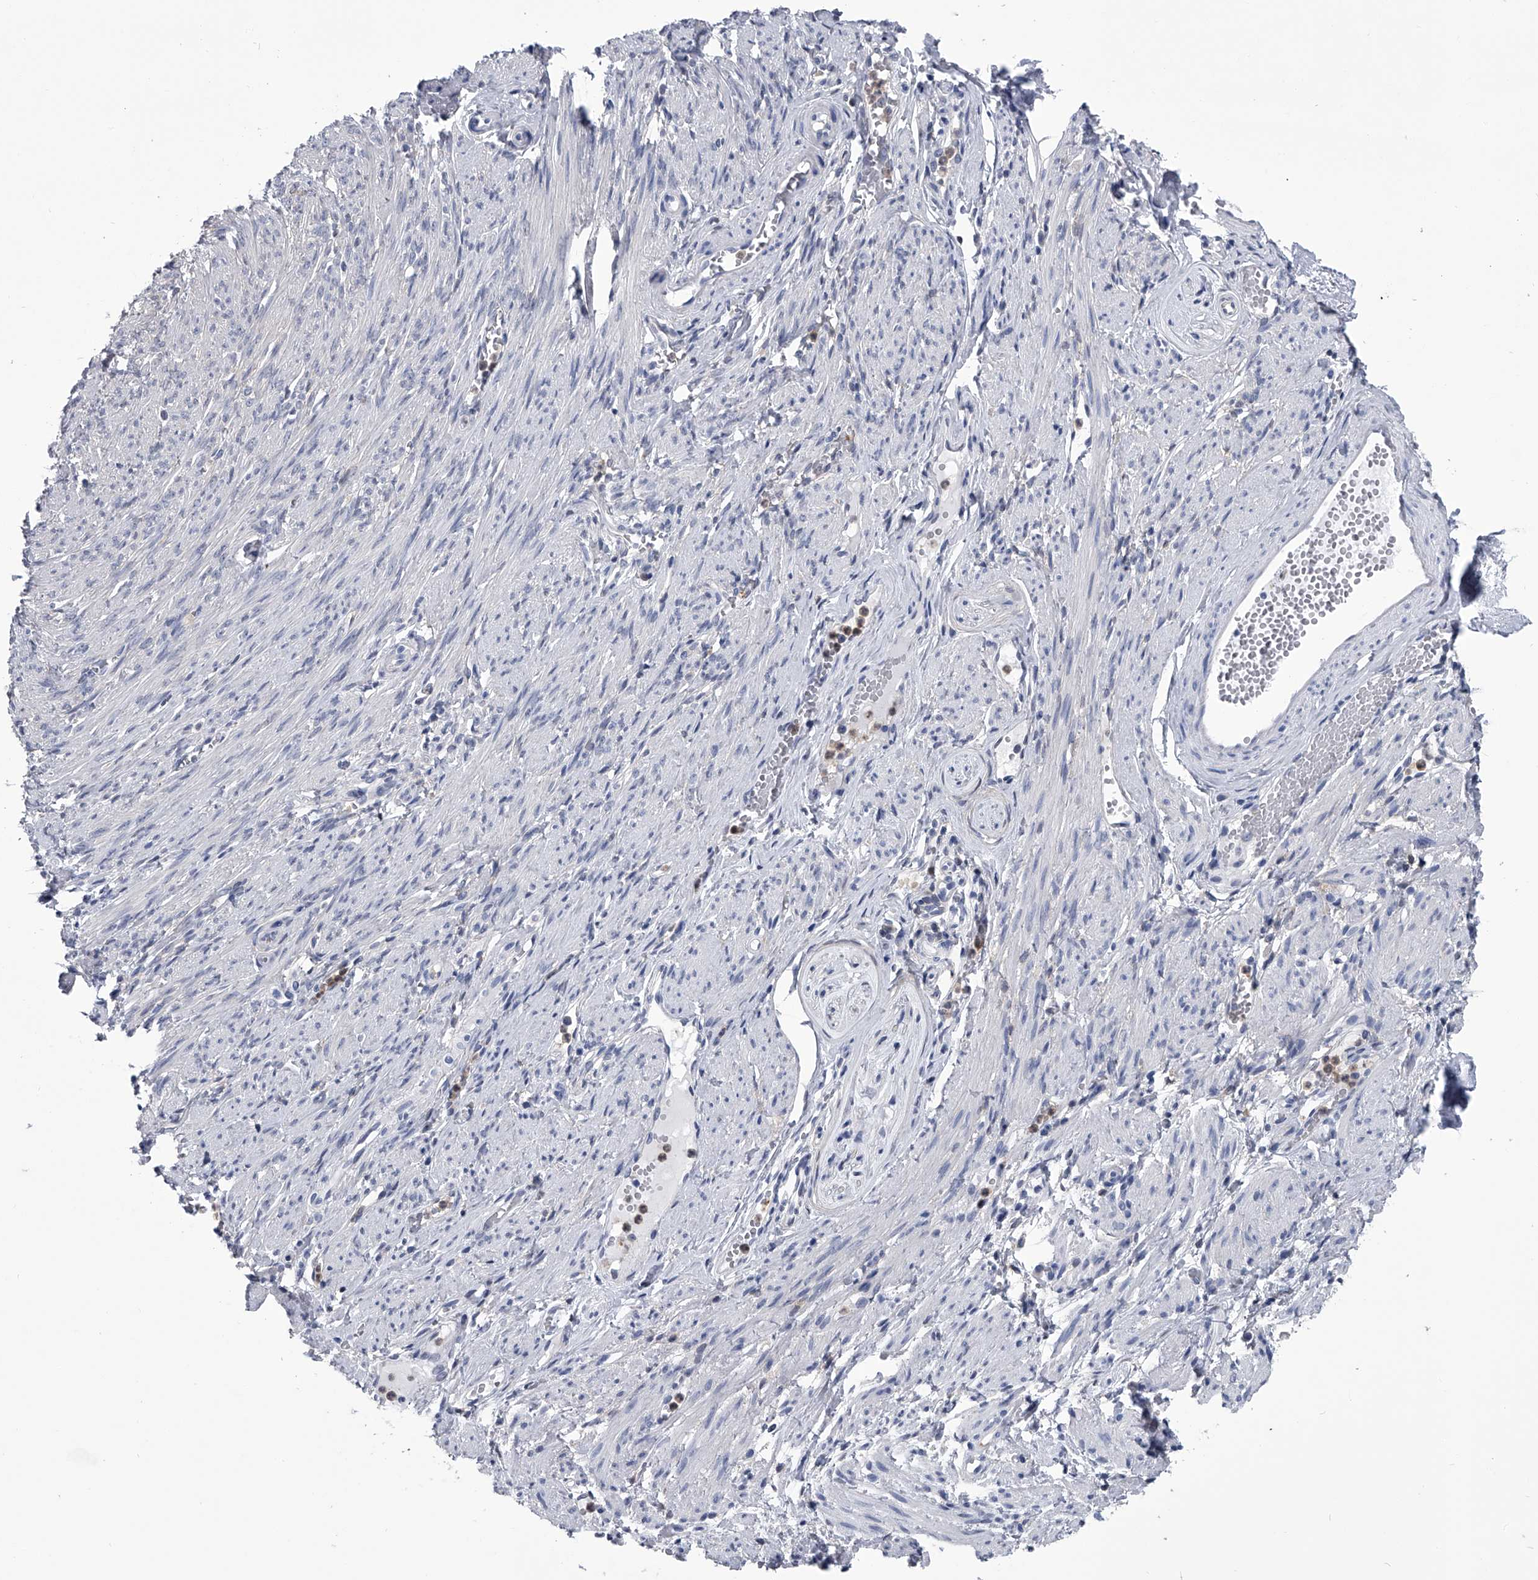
{"staining": {"intensity": "moderate", "quantity": ">75%", "location": "cytoplasmic/membranous"}, "tissue": "adipose tissue", "cell_type": "Adipocytes", "image_type": "normal", "snomed": [{"axis": "morphology", "description": "Normal tissue, NOS"}, {"axis": "topography", "description": "Smooth muscle"}, {"axis": "topography", "description": "Peripheral nerve tissue"}], "caption": "IHC (DAB) staining of unremarkable human adipose tissue shows moderate cytoplasmic/membranous protein positivity in about >75% of adipocytes. (IHC, brightfield microscopy, high magnification).", "gene": "PDXK", "patient": {"sex": "female", "age": 39}}